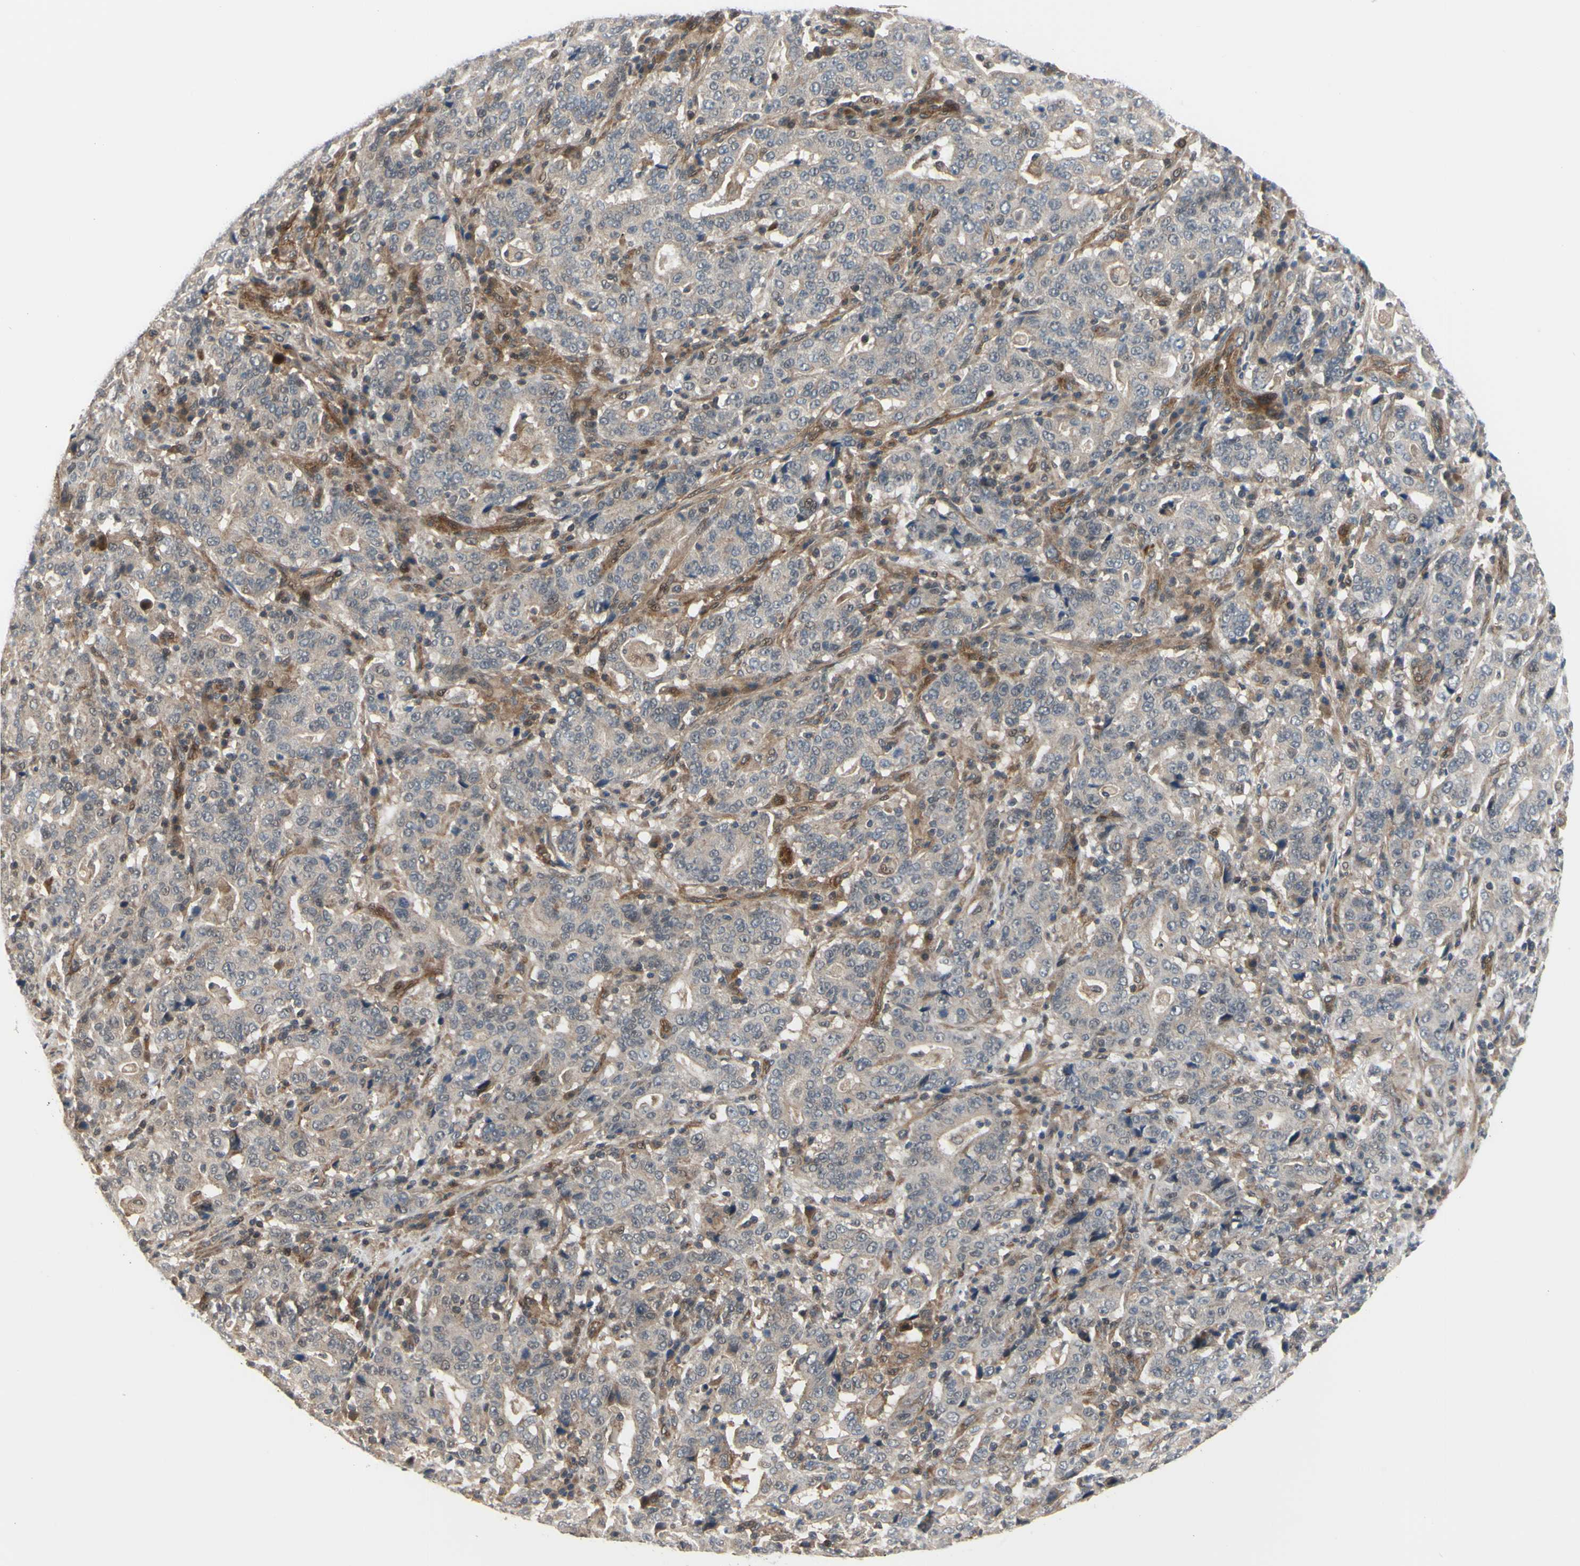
{"staining": {"intensity": "weak", "quantity": ">75%", "location": "cytoplasmic/membranous,nuclear"}, "tissue": "stomach cancer", "cell_type": "Tumor cells", "image_type": "cancer", "snomed": [{"axis": "morphology", "description": "Normal tissue, NOS"}, {"axis": "morphology", "description": "Adenocarcinoma, NOS"}, {"axis": "topography", "description": "Stomach, upper"}, {"axis": "topography", "description": "Stomach"}], "caption": "Stomach cancer tissue exhibits weak cytoplasmic/membranous and nuclear staining in approximately >75% of tumor cells", "gene": "COMMD9", "patient": {"sex": "male", "age": 59}}